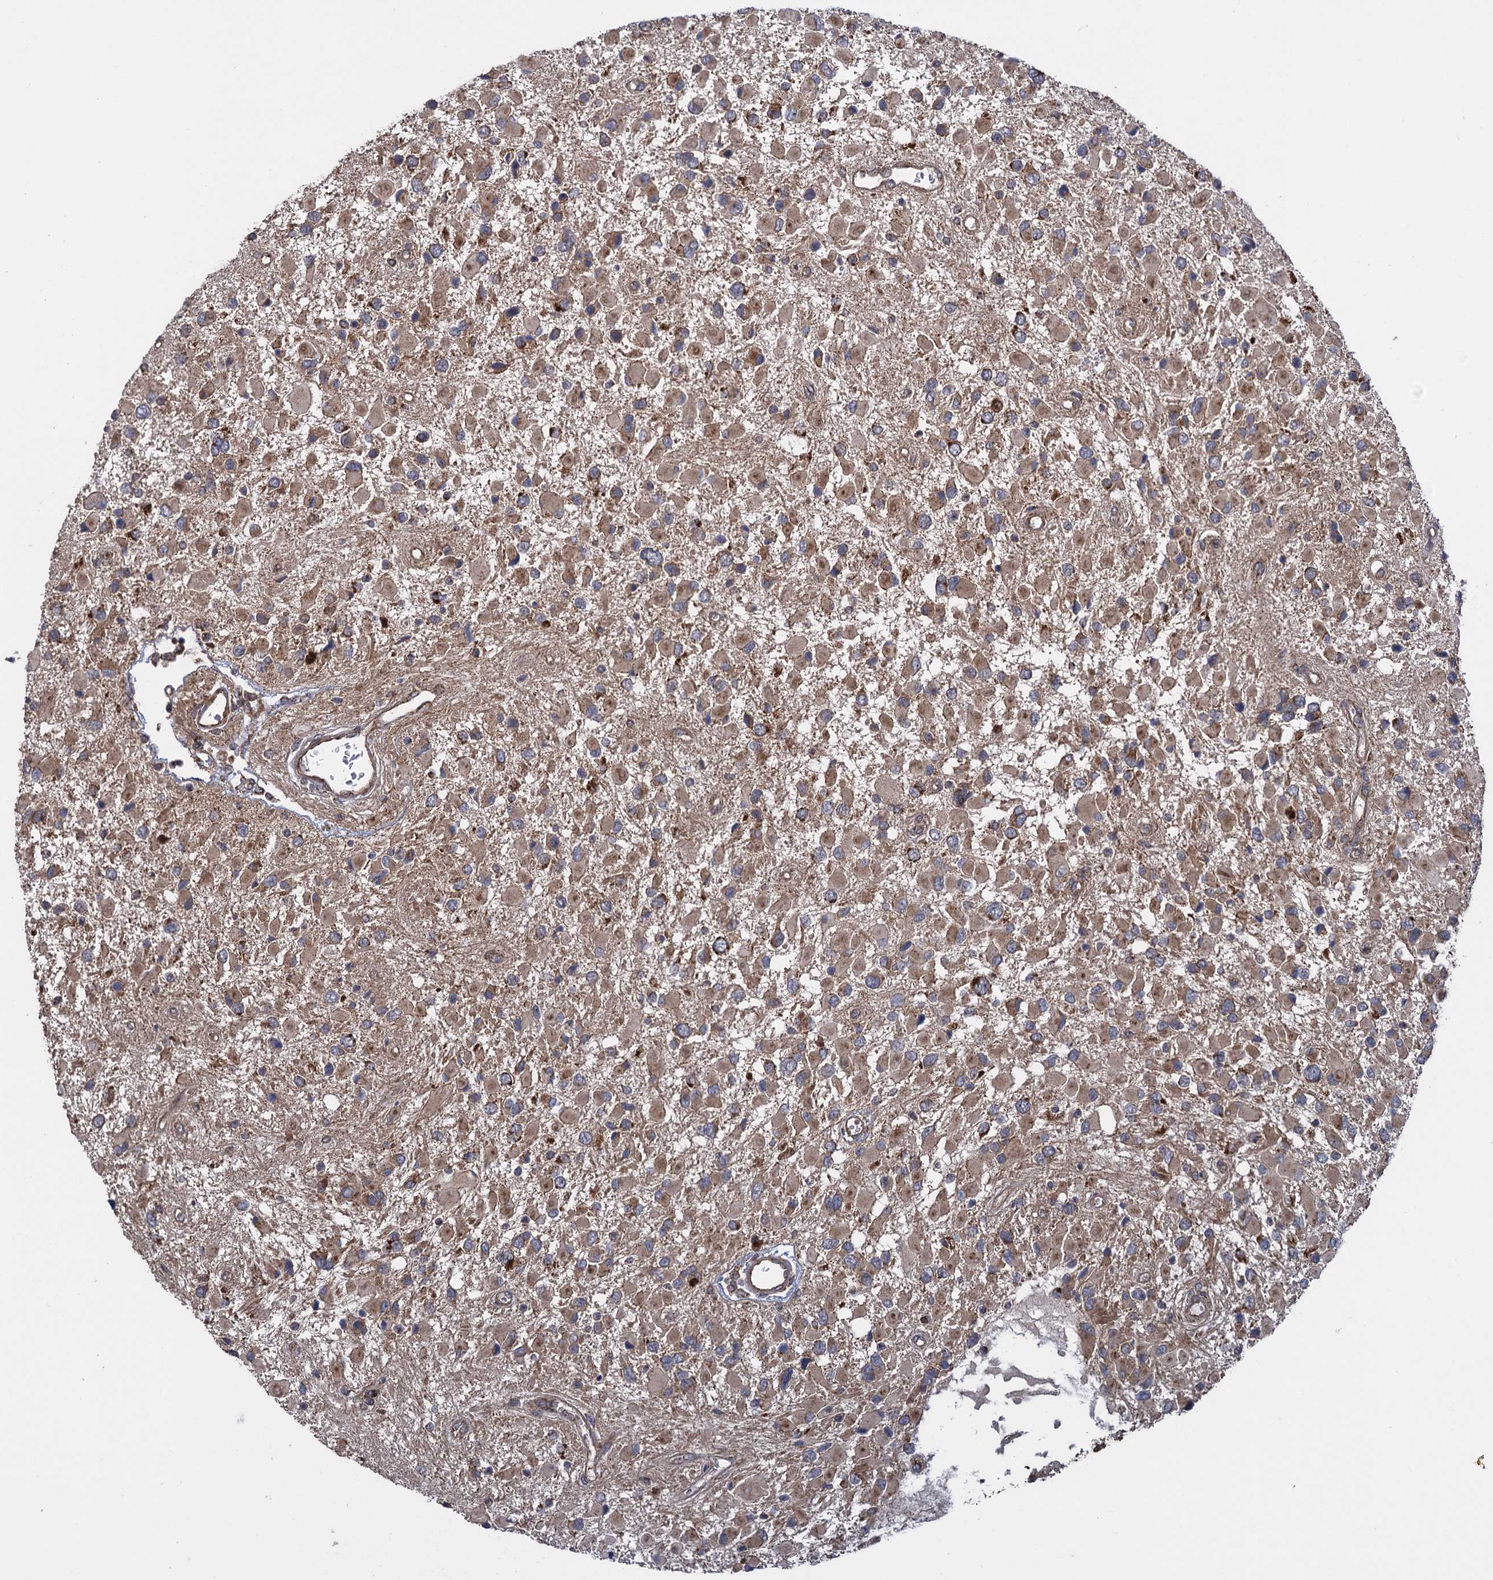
{"staining": {"intensity": "moderate", "quantity": "25%-75%", "location": "cytoplasmic/membranous"}, "tissue": "glioma", "cell_type": "Tumor cells", "image_type": "cancer", "snomed": [{"axis": "morphology", "description": "Glioma, malignant, High grade"}, {"axis": "topography", "description": "Brain"}], "caption": "Brown immunohistochemical staining in human glioma demonstrates moderate cytoplasmic/membranous expression in about 25%-75% of tumor cells.", "gene": "HAUS1", "patient": {"sex": "male", "age": 53}}